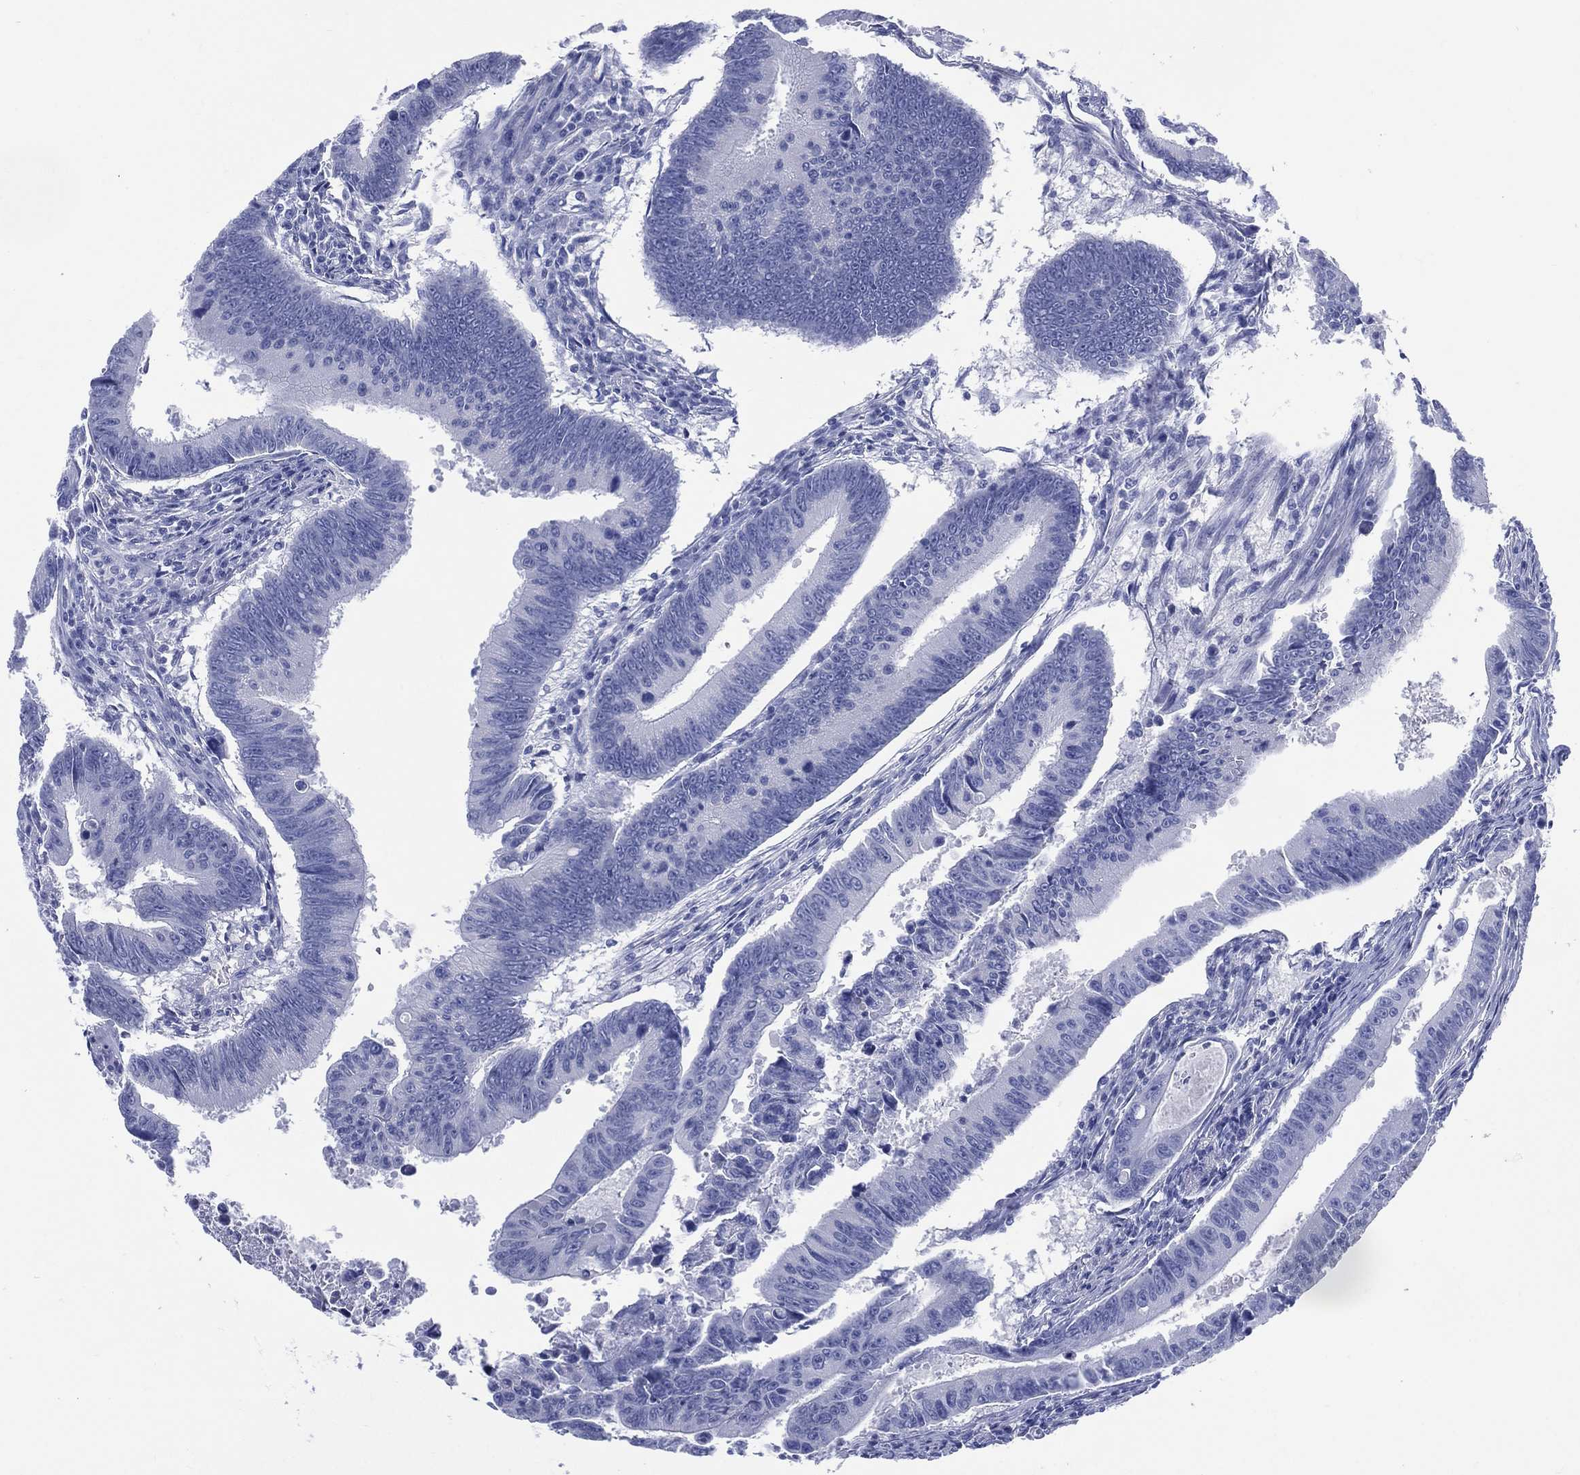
{"staining": {"intensity": "negative", "quantity": "none", "location": "none"}, "tissue": "colorectal cancer", "cell_type": "Tumor cells", "image_type": "cancer", "snomed": [{"axis": "morphology", "description": "Adenocarcinoma, NOS"}, {"axis": "topography", "description": "Colon"}], "caption": "High magnification brightfield microscopy of colorectal cancer stained with DAB (brown) and counterstained with hematoxylin (blue): tumor cells show no significant positivity.", "gene": "LRRD1", "patient": {"sex": "female", "age": 87}}